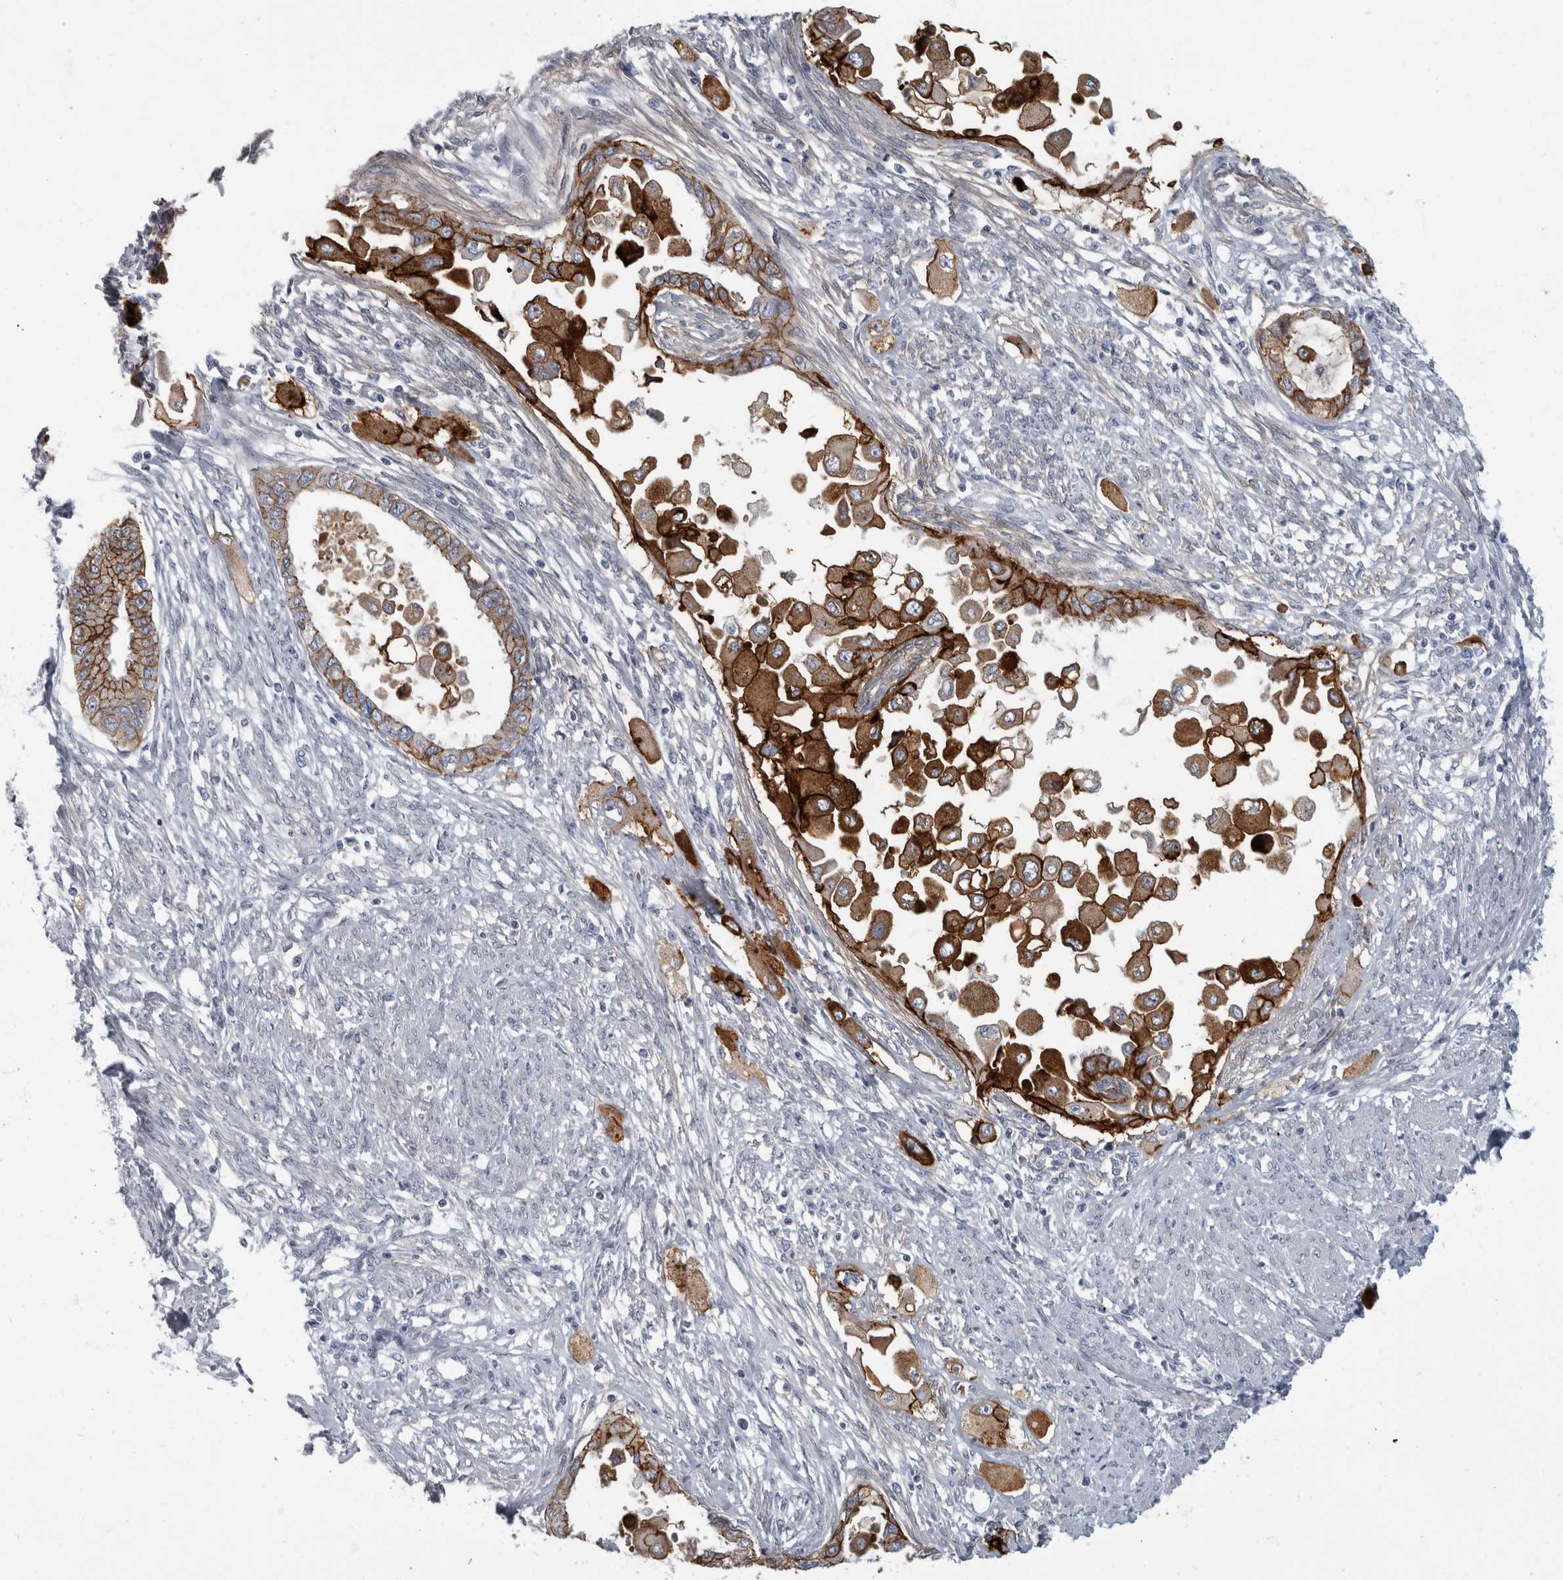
{"staining": {"intensity": "strong", "quantity": ">75%", "location": "cytoplasmic/membranous"}, "tissue": "cervical cancer", "cell_type": "Tumor cells", "image_type": "cancer", "snomed": [{"axis": "morphology", "description": "Normal tissue, NOS"}, {"axis": "morphology", "description": "Adenocarcinoma, NOS"}, {"axis": "topography", "description": "Cervix"}, {"axis": "topography", "description": "Endometrium"}], "caption": "Immunohistochemistry image of cervical adenocarcinoma stained for a protein (brown), which reveals high levels of strong cytoplasmic/membranous staining in approximately >75% of tumor cells.", "gene": "DSG2", "patient": {"sex": "female", "age": 86}}